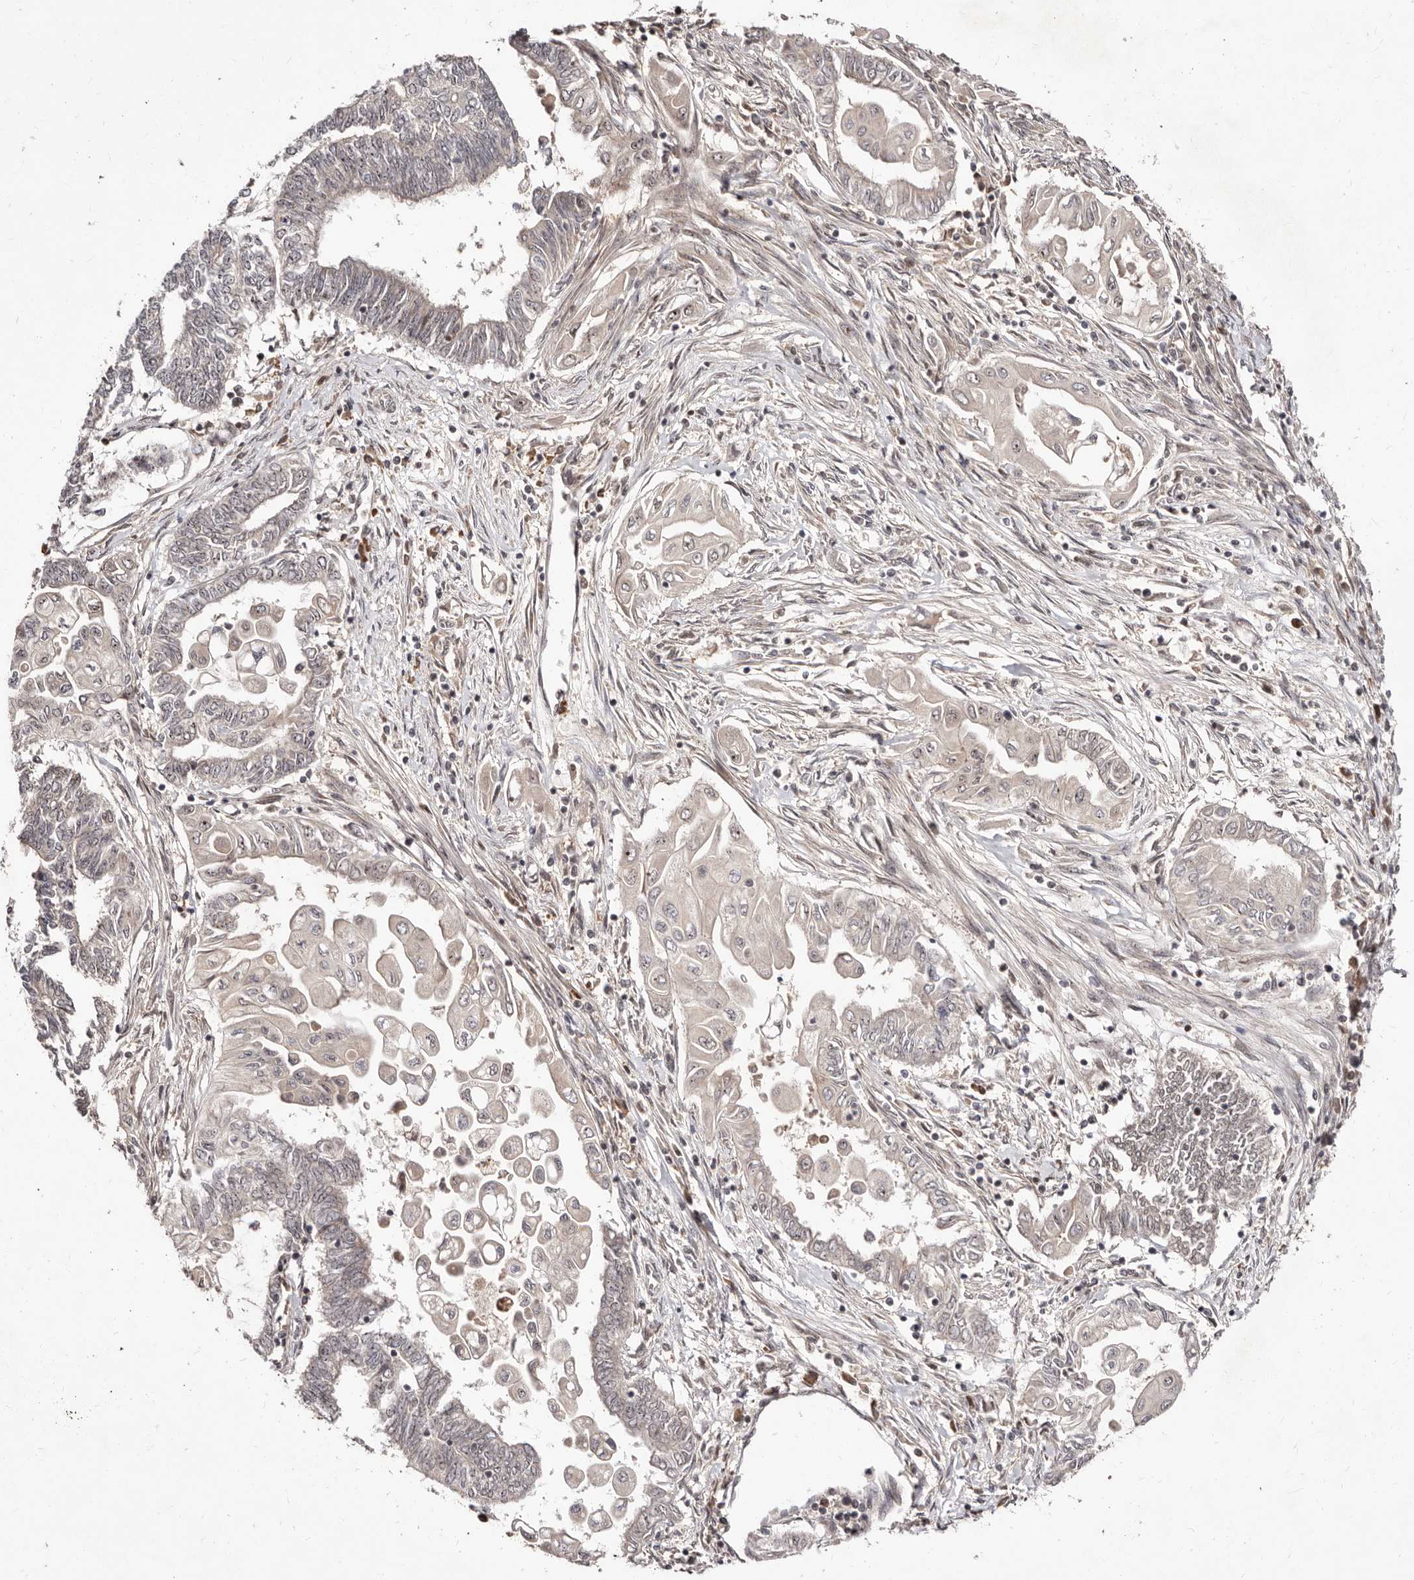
{"staining": {"intensity": "negative", "quantity": "none", "location": "none"}, "tissue": "endometrial cancer", "cell_type": "Tumor cells", "image_type": "cancer", "snomed": [{"axis": "morphology", "description": "Adenocarcinoma, NOS"}, {"axis": "topography", "description": "Uterus"}, {"axis": "topography", "description": "Endometrium"}], "caption": "Protein analysis of adenocarcinoma (endometrial) displays no significant staining in tumor cells.", "gene": "APOL6", "patient": {"sex": "female", "age": 70}}